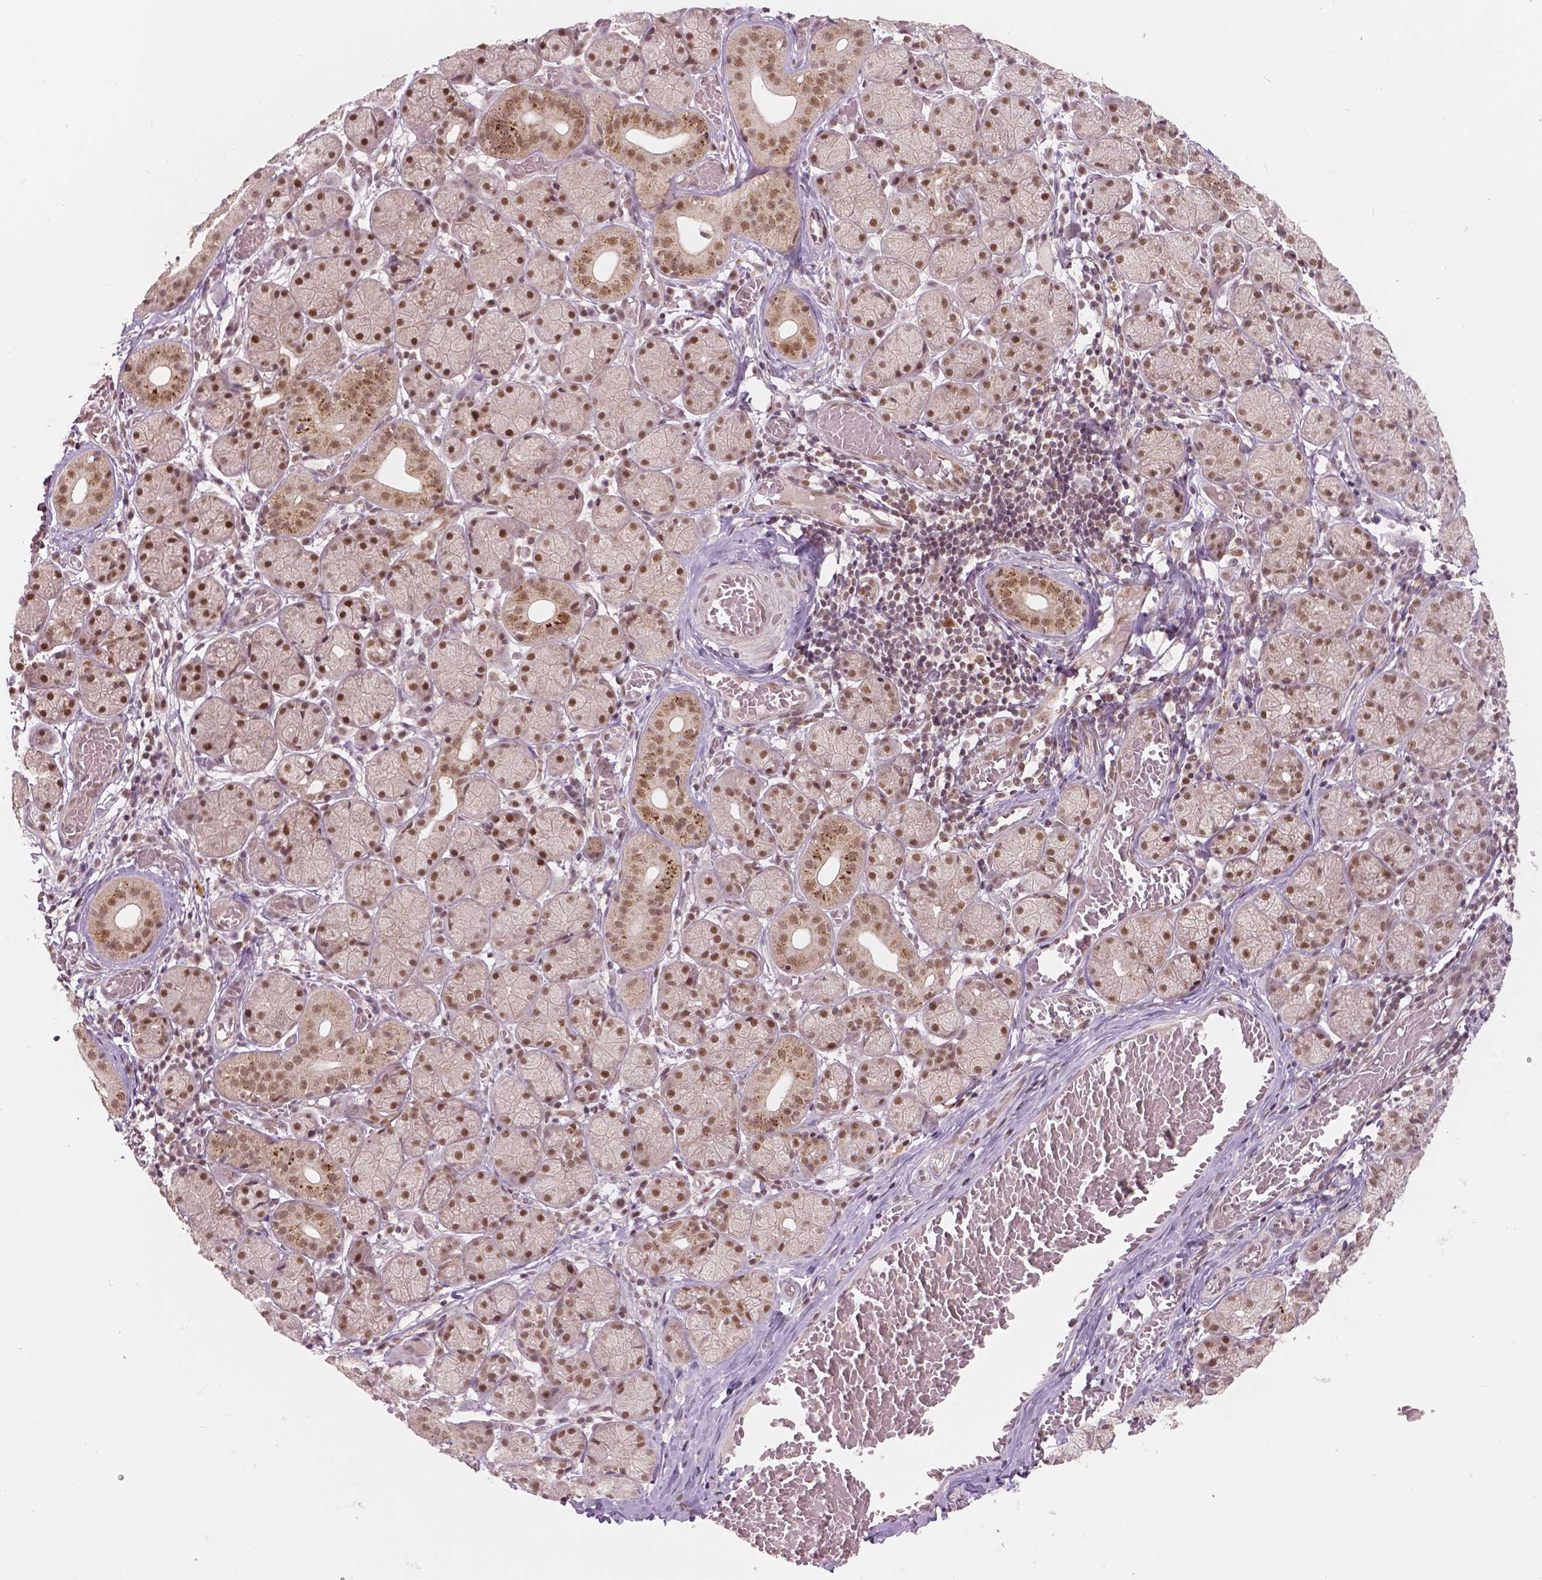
{"staining": {"intensity": "moderate", "quantity": ">75%", "location": "cytoplasmic/membranous,nuclear"}, "tissue": "salivary gland", "cell_type": "Glandular cells", "image_type": "normal", "snomed": [{"axis": "morphology", "description": "Normal tissue, NOS"}, {"axis": "topography", "description": "Salivary gland"}, {"axis": "topography", "description": "Peripheral nerve tissue"}], "caption": "Immunohistochemistry (IHC) image of unremarkable salivary gland: human salivary gland stained using IHC exhibits medium levels of moderate protein expression localized specifically in the cytoplasmic/membranous,nuclear of glandular cells, appearing as a cytoplasmic/membranous,nuclear brown color.", "gene": "NSD2", "patient": {"sex": "female", "age": 24}}